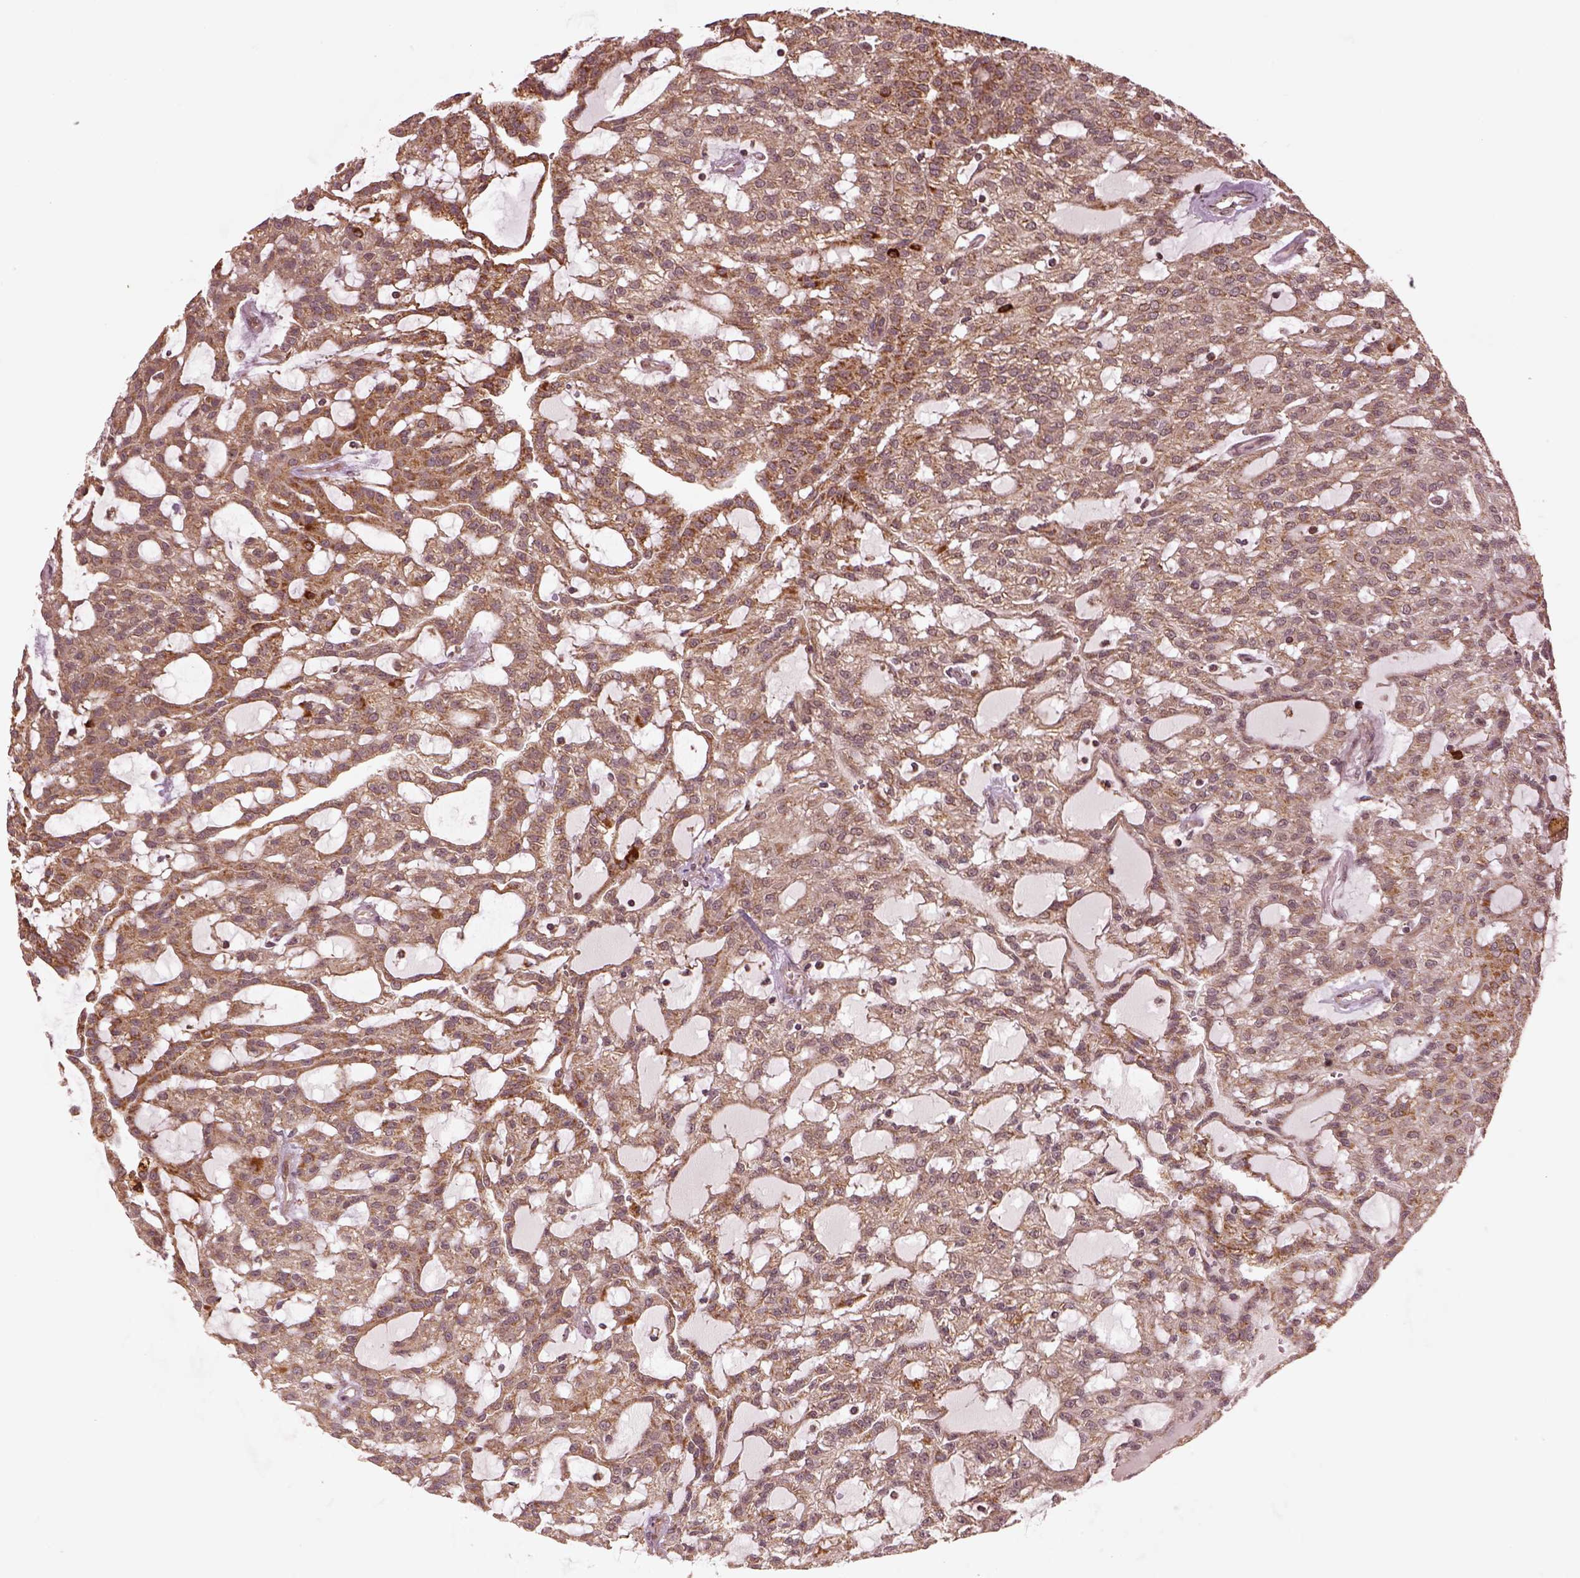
{"staining": {"intensity": "moderate", "quantity": ">75%", "location": "cytoplasmic/membranous"}, "tissue": "renal cancer", "cell_type": "Tumor cells", "image_type": "cancer", "snomed": [{"axis": "morphology", "description": "Adenocarcinoma, NOS"}, {"axis": "topography", "description": "Kidney"}], "caption": "Immunohistochemical staining of adenocarcinoma (renal) shows medium levels of moderate cytoplasmic/membranous staining in about >75% of tumor cells.", "gene": "SEL1L3", "patient": {"sex": "male", "age": 63}}